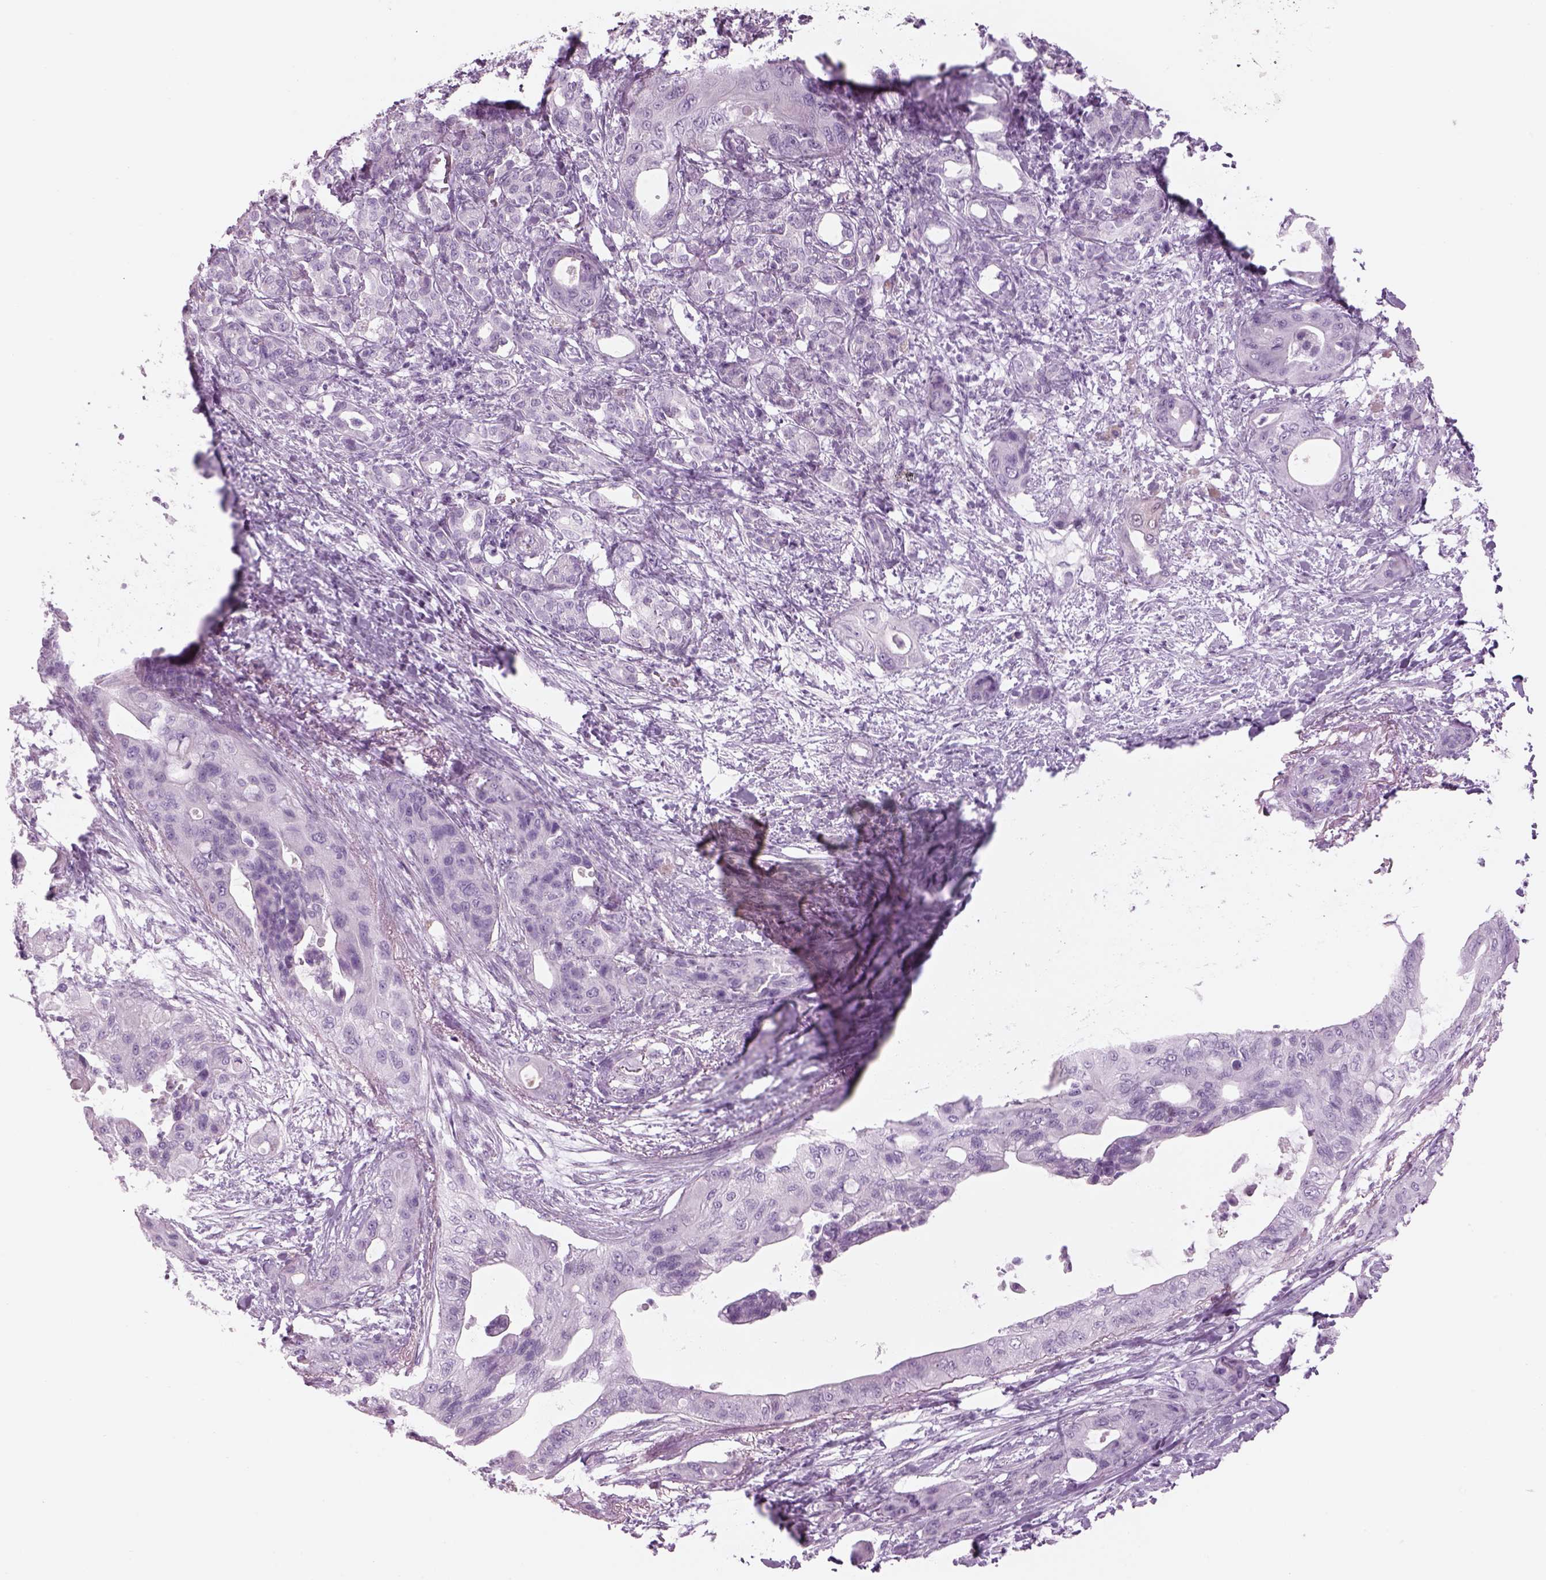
{"staining": {"intensity": "negative", "quantity": "none", "location": "none"}, "tissue": "pancreatic cancer", "cell_type": "Tumor cells", "image_type": "cancer", "snomed": [{"axis": "morphology", "description": "Adenocarcinoma, NOS"}, {"axis": "topography", "description": "Pancreas"}], "caption": "A photomicrograph of human pancreatic cancer is negative for staining in tumor cells.", "gene": "GAS2L2", "patient": {"sex": "male", "age": 71}}